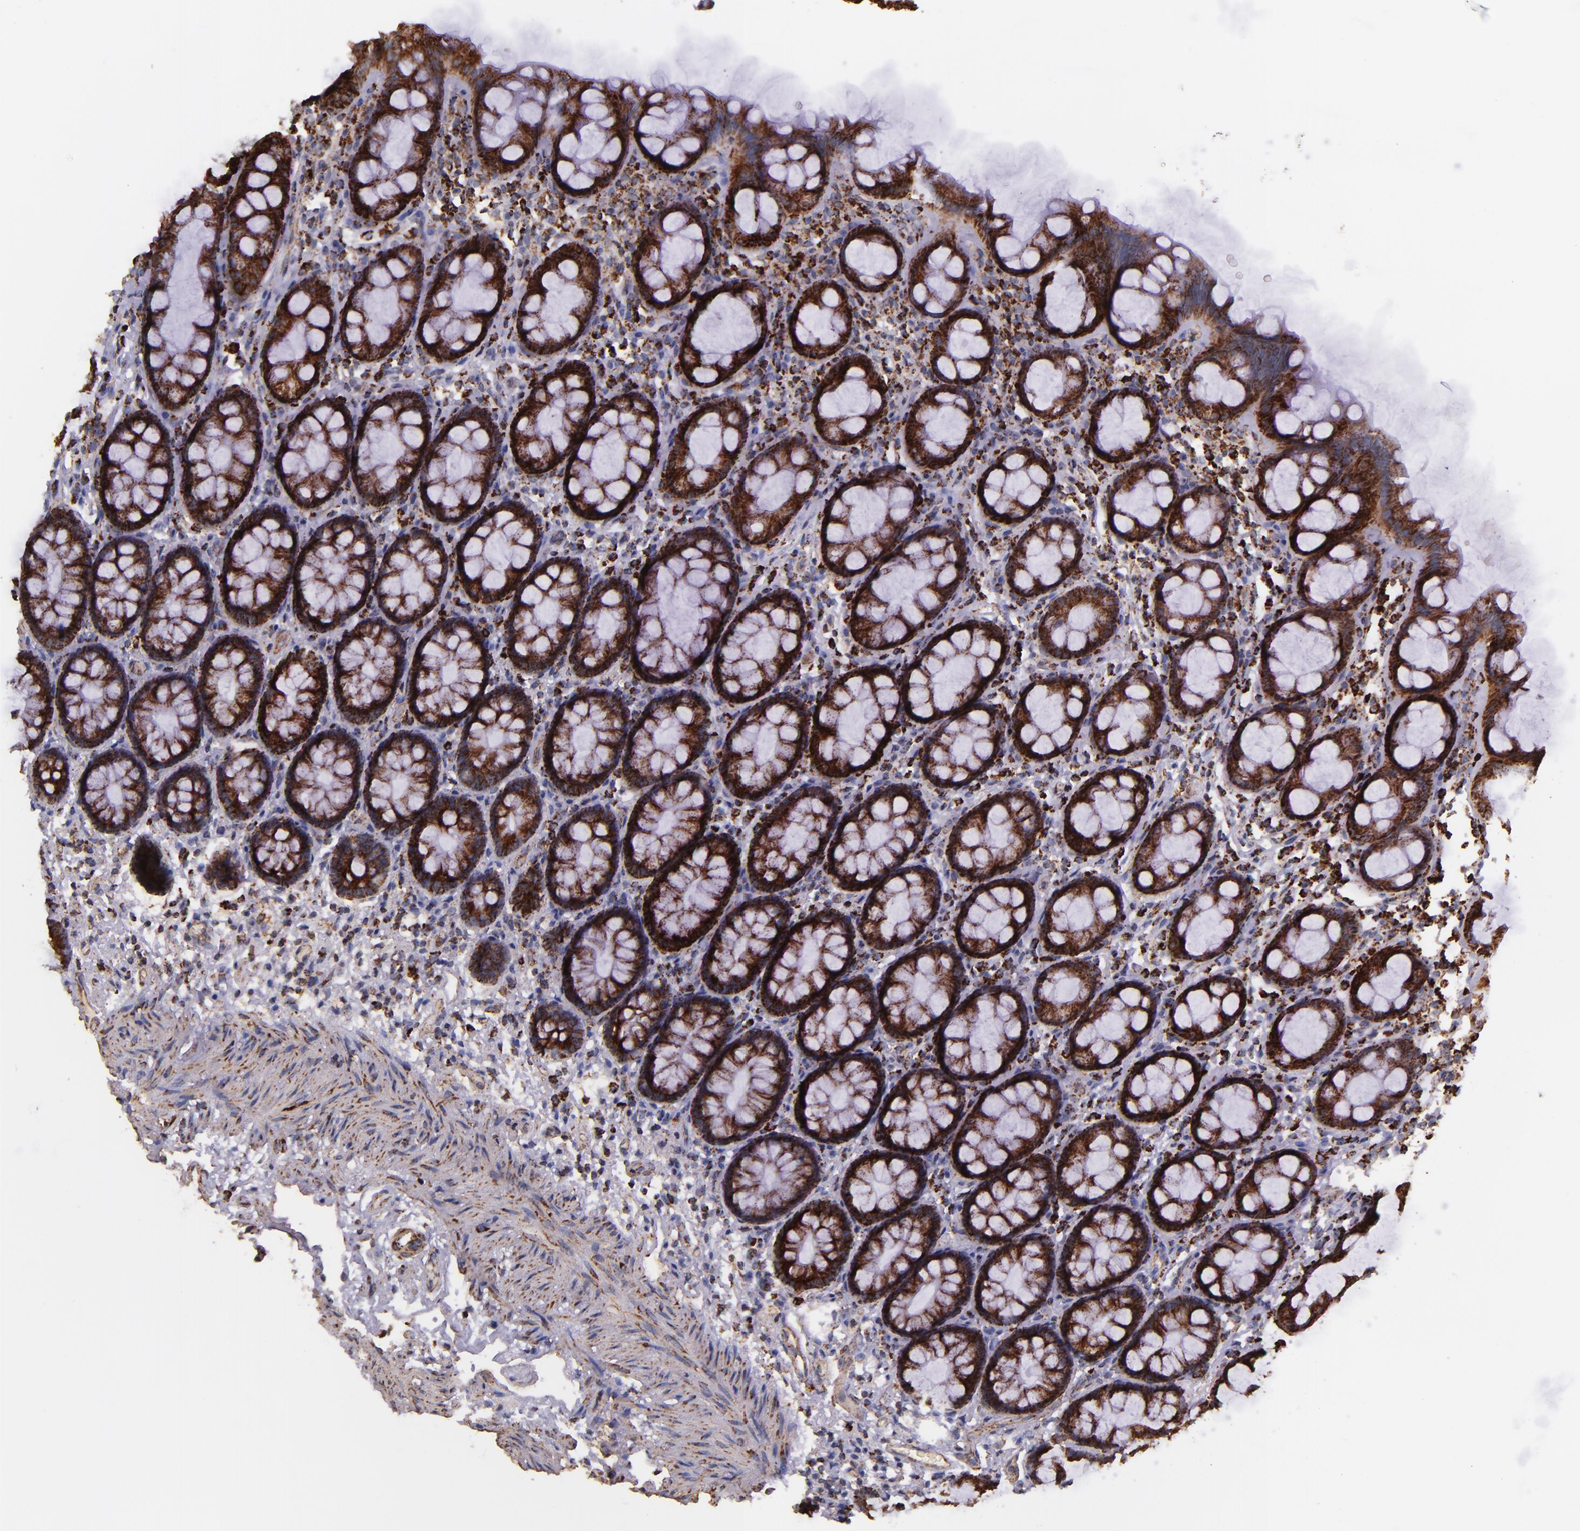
{"staining": {"intensity": "strong", "quantity": ">75%", "location": "cytoplasmic/membranous"}, "tissue": "rectum", "cell_type": "Glandular cells", "image_type": "normal", "snomed": [{"axis": "morphology", "description": "Normal tissue, NOS"}, {"axis": "topography", "description": "Rectum"}], "caption": "DAB (3,3'-diaminobenzidine) immunohistochemical staining of unremarkable rectum displays strong cytoplasmic/membranous protein staining in approximately >75% of glandular cells.", "gene": "IDH3G", "patient": {"sex": "male", "age": 92}}